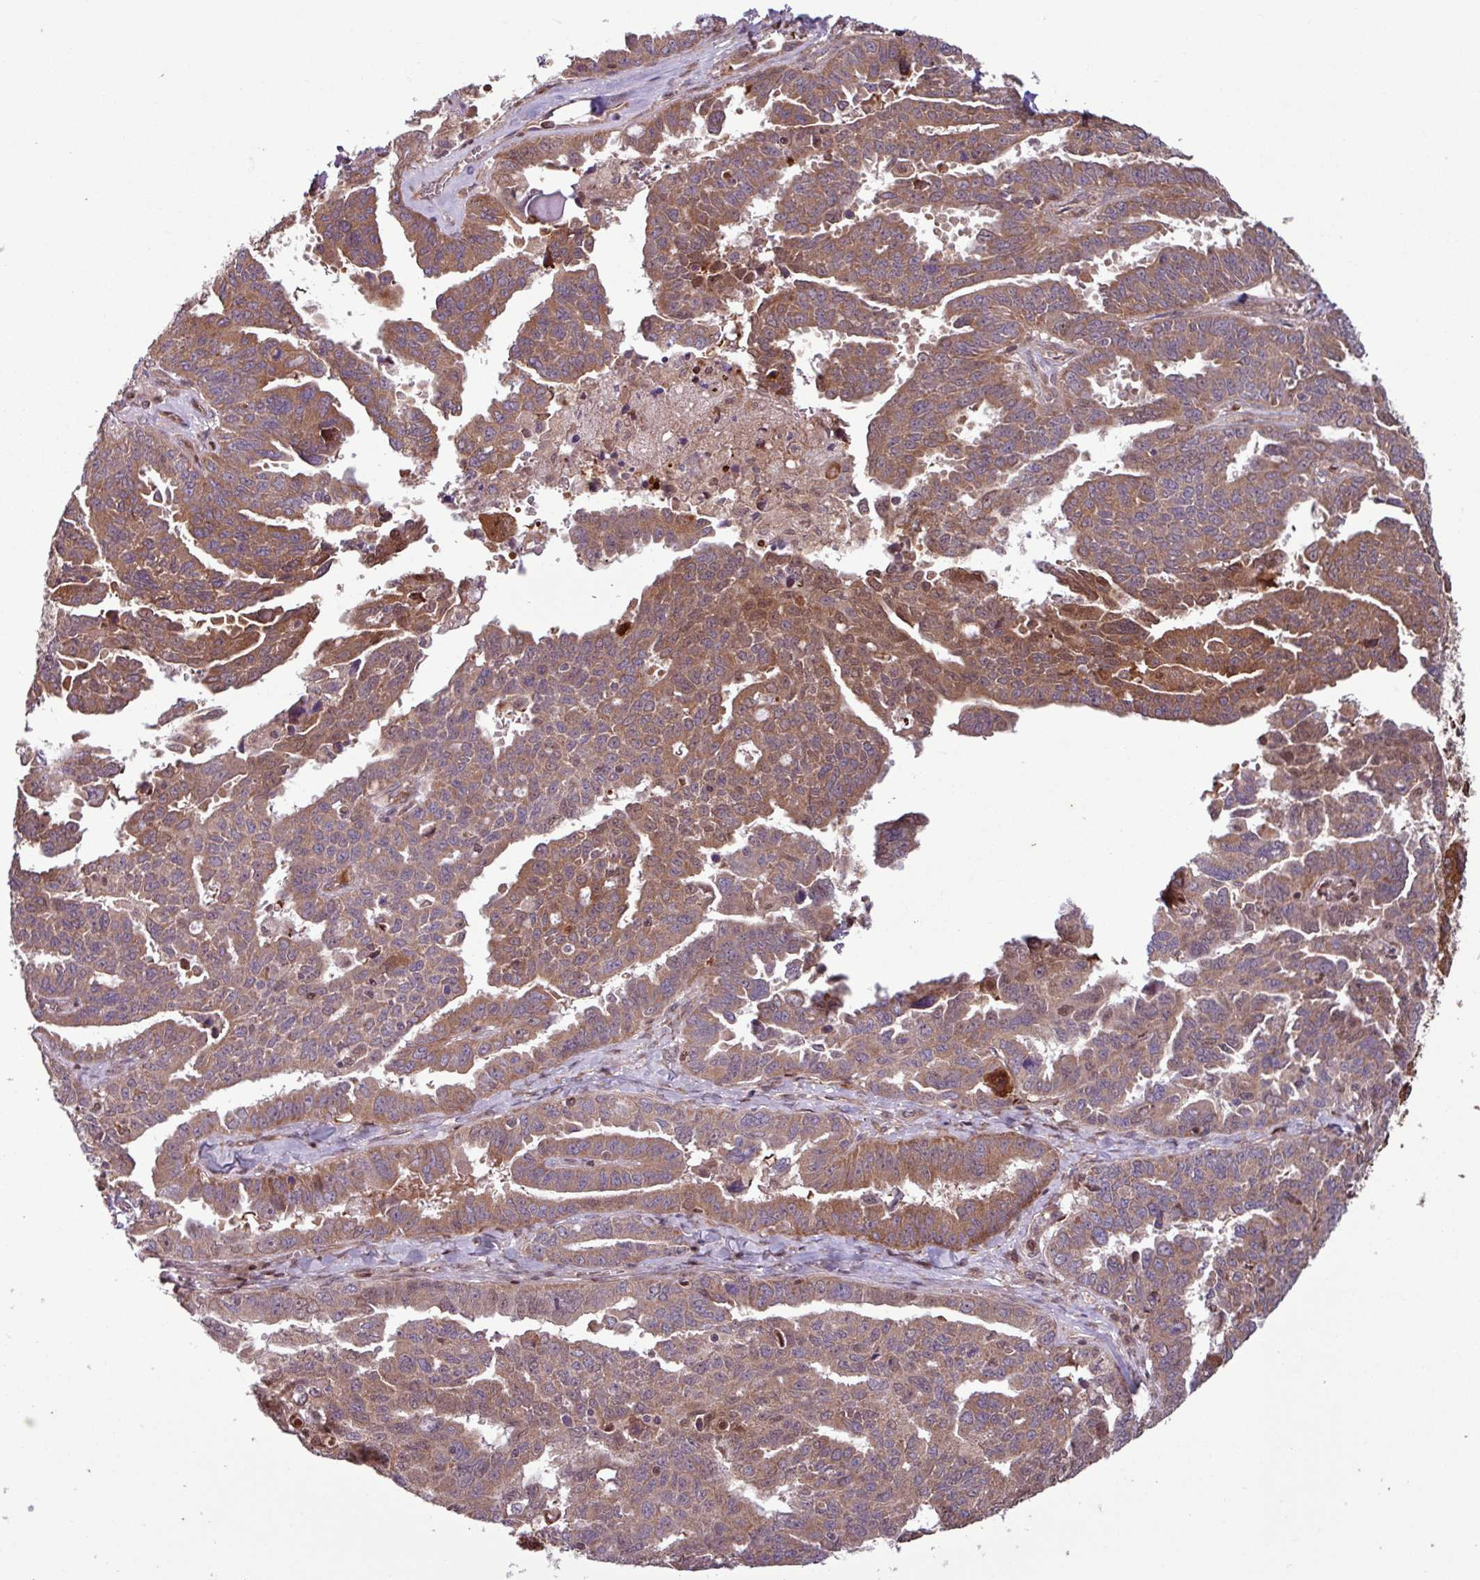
{"staining": {"intensity": "moderate", "quantity": ">75%", "location": "cytoplasmic/membranous,nuclear"}, "tissue": "ovarian cancer", "cell_type": "Tumor cells", "image_type": "cancer", "snomed": [{"axis": "morphology", "description": "Adenocarcinoma, NOS"}, {"axis": "morphology", "description": "Carcinoma, endometroid"}, {"axis": "topography", "description": "Ovary"}], "caption": "Ovarian endometroid carcinoma was stained to show a protein in brown. There is medium levels of moderate cytoplasmic/membranous and nuclear positivity in approximately >75% of tumor cells.", "gene": "PDPR", "patient": {"sex": "female", "age": 72}}